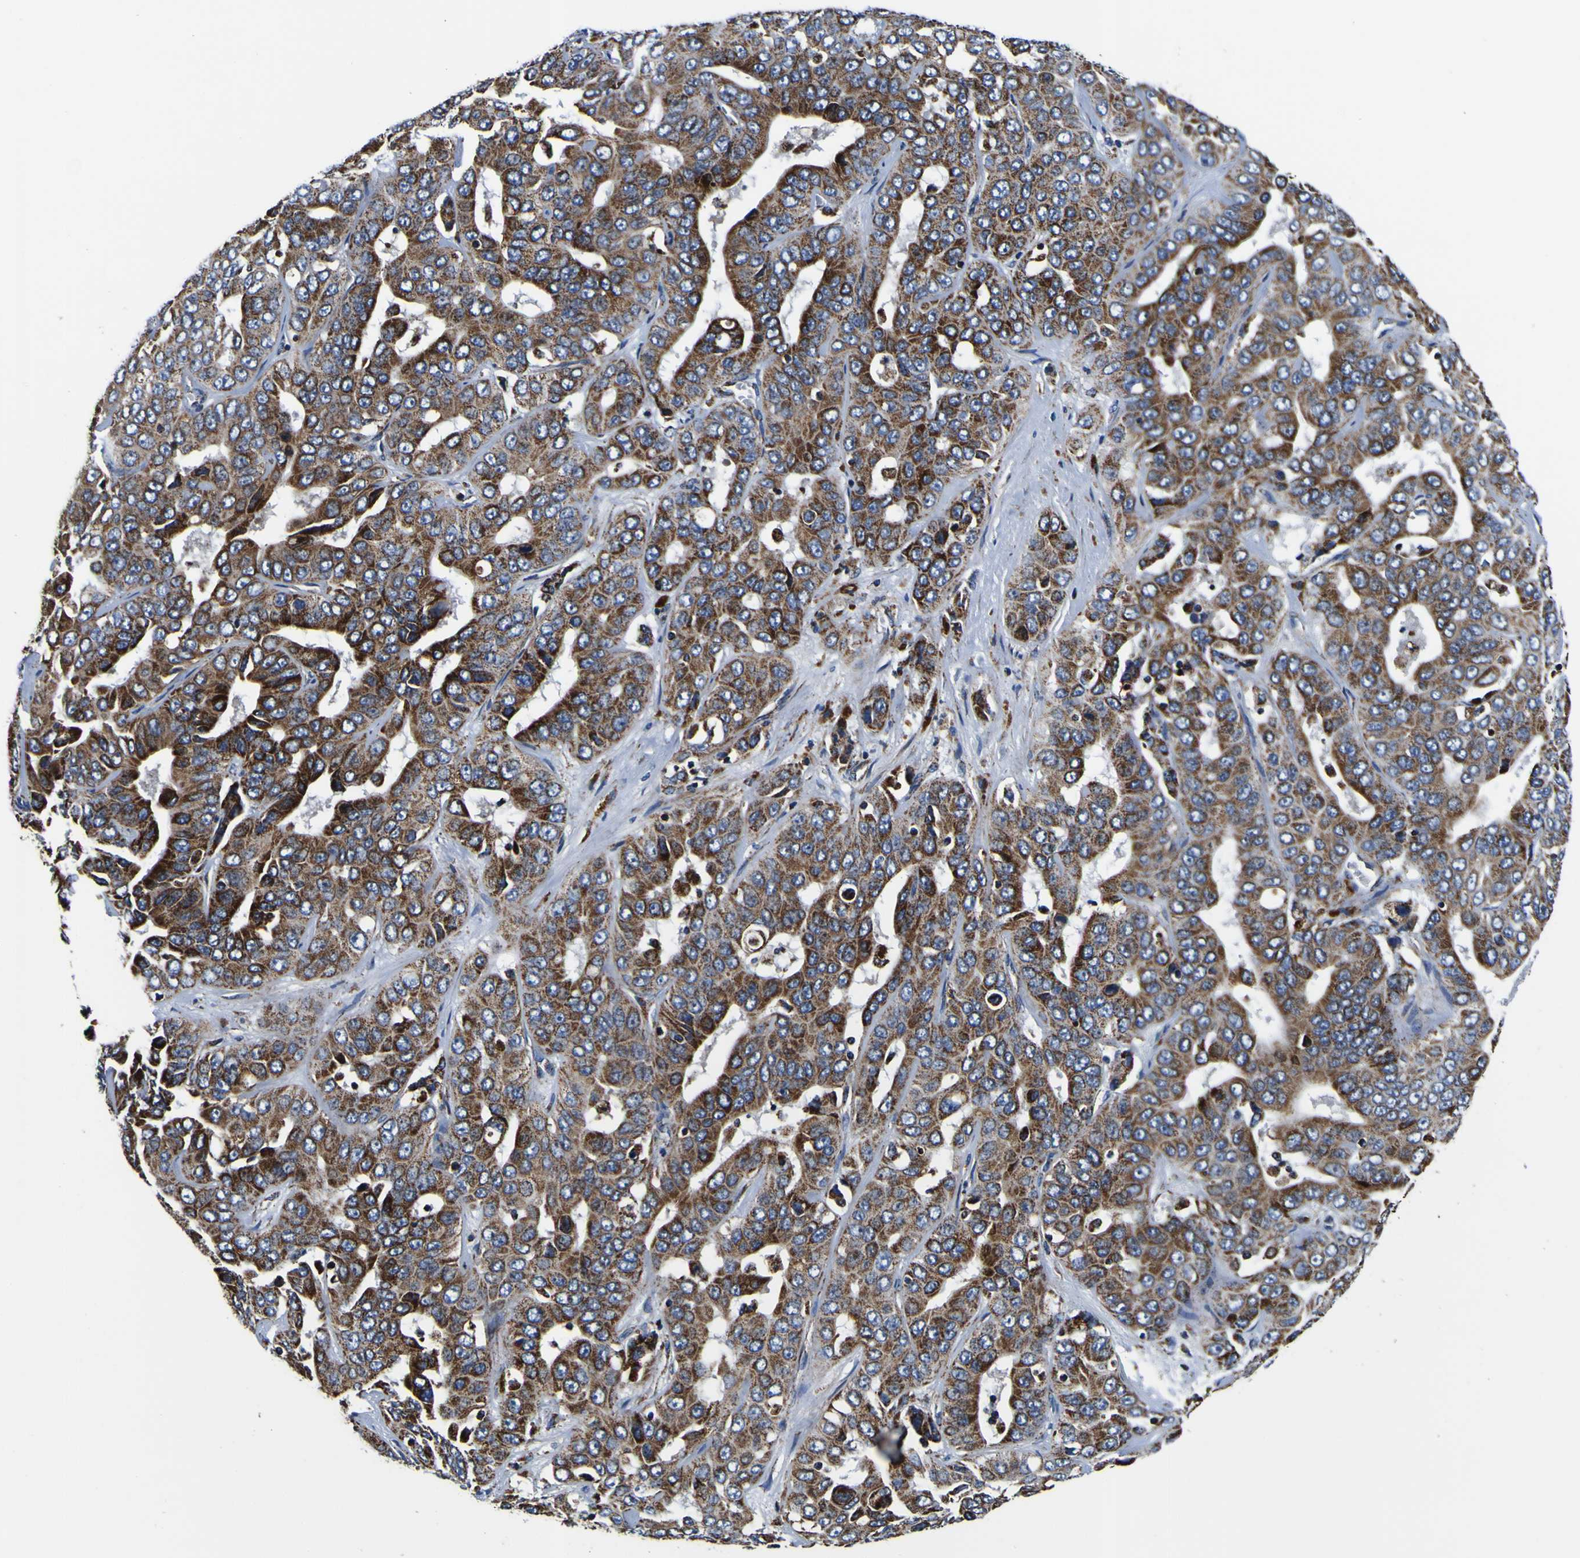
{"staining": {"intensity": "strong", "quantity": ">75%", "location": "cytoplasmic/membranous"}, "tissue": "liver cancer", "cell_type": "Tumor cells", "image_type": "cancer", "snomed": [{"axis": "morphology", "description": "Cholangiocarcinoma"}, {"axis": "topography", "description": "Liver"}], "caption": "Strong cytoplasmic/membranous expression for a protein is identified in approximately >75% of tumor cells of liver cholangiocarcinoma using immunohistochemistry (IHC).", "gene": "PTRH2", "patient": {"sex": "female", "age": 52}}